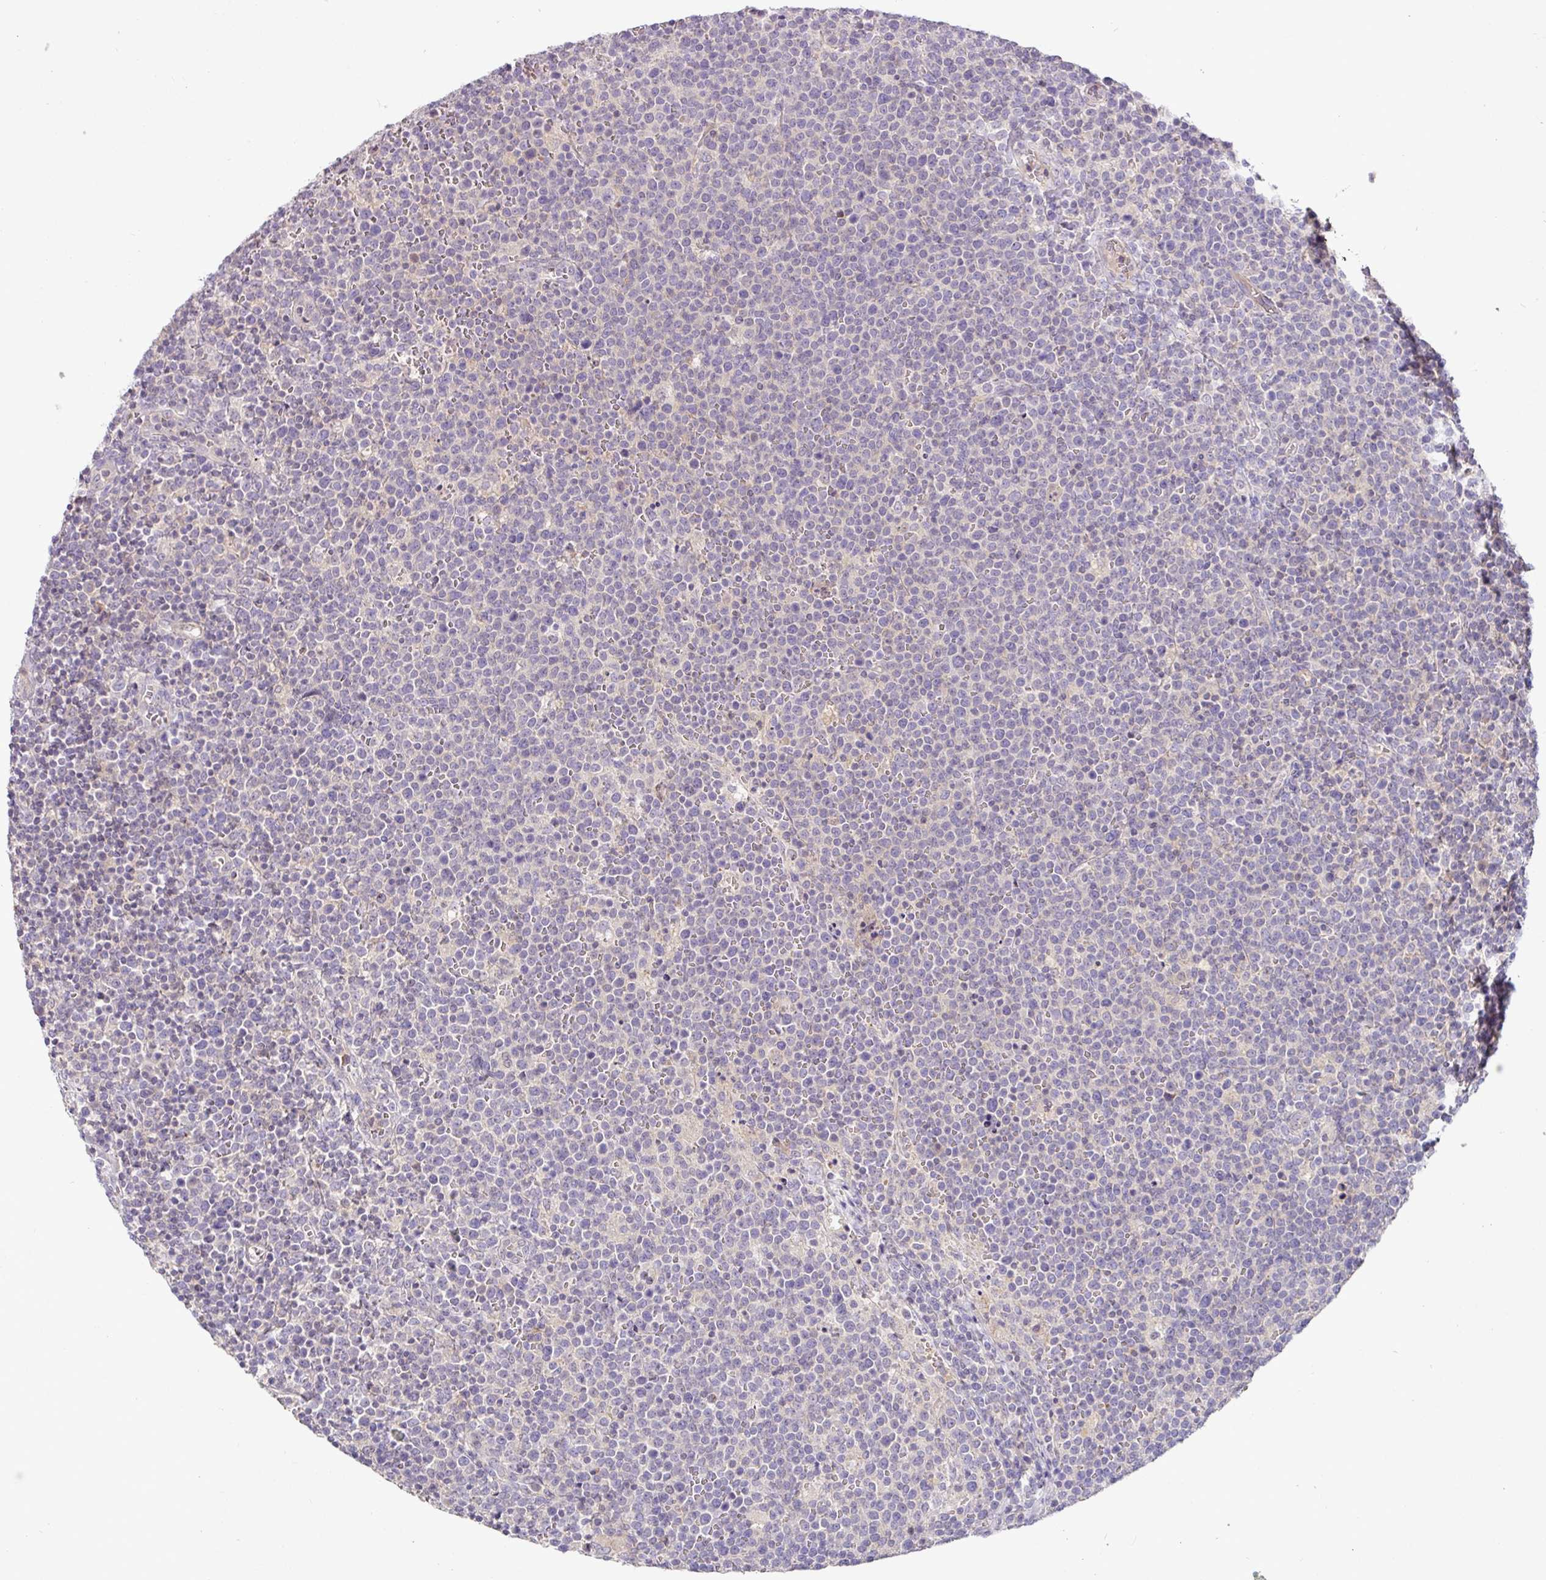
{"staining": {"intensity": "negative", "quantity": "none", "location": "none"}, "tissue": "lymphoma", "cell_type": "Tumor cells", "image_type": "cancer", "snomed": [{"axis": "morphology", "description": "Malignant lymphoma, non-Hodgkin's type, High grade"}, {"axis": "topography", "description": "Lymph node"}], "caption": "This image is of high-grade malignant lymphoma, non-Hodgkin's type stained with immunohistochemistry to label a protein in brown with the nuclei are counter-stained blue. There is no expression in tumor cells. Nuclei are stained in blue.", "gene": "HOXC13", "patient": {"sex": "male", "age": 61}}